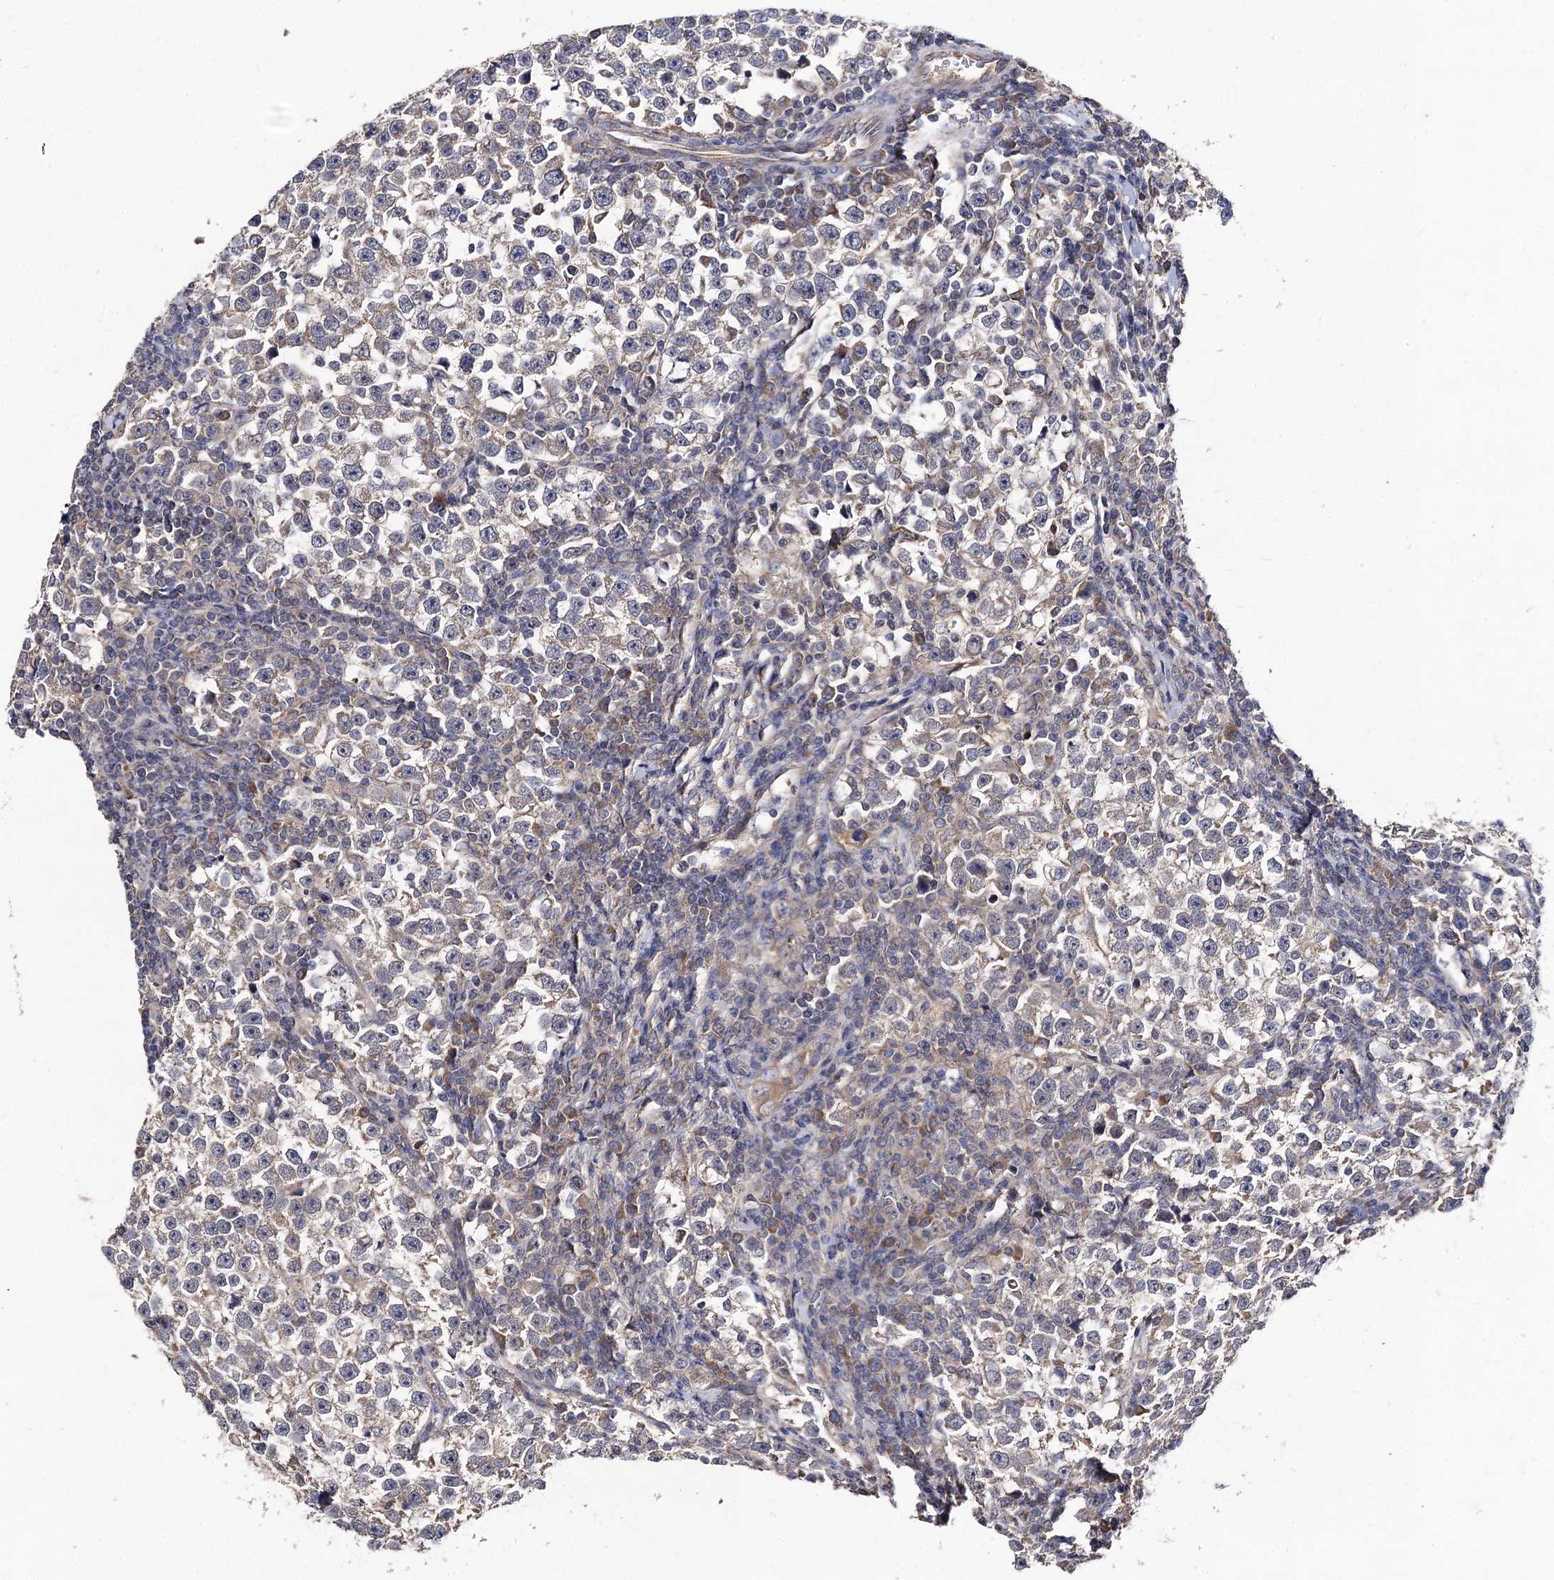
{"staining": {"intensity": "negative", "quantity": "none", "location": "none"}, "tissue": "testis cancer", "cell_type": "Tumor cells", "image_type": "cancer", "snomed": [{"axis": "morphology", "description": "Normal tissue, NOS"}, {"axis": "morphology", "description": "Seminoma, NOS"}, {"axis": "topography", "description": "Testis"}], "caption": "Testis seminoma stained for a protein using immunohistochemistry (IHC) exhibits no positivity tumor cells.", "gene": "VPS37D", "patient": {"sex": "male", "age": 43}}